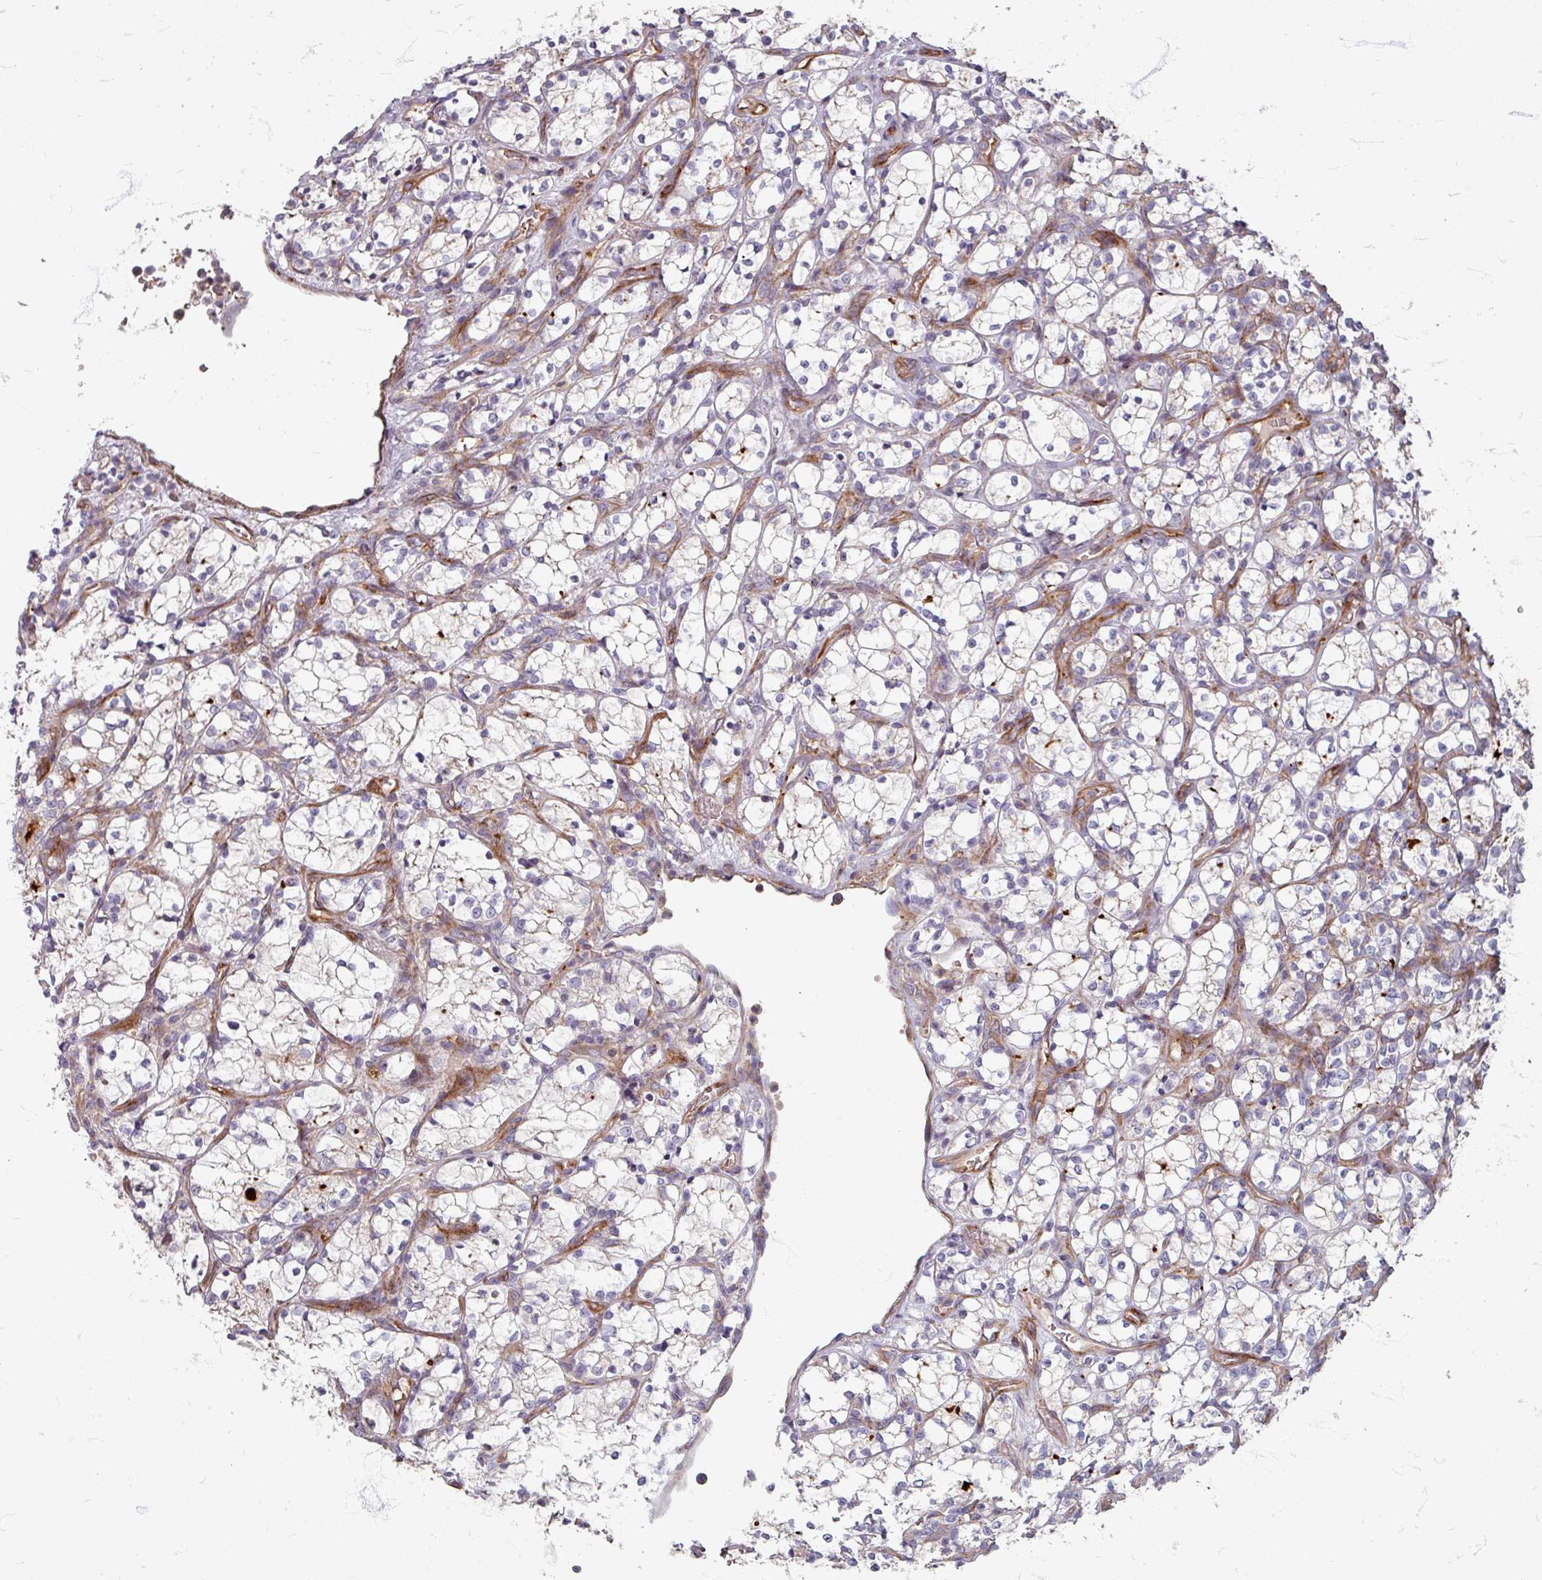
{"staining": {"intensity": "negative", "quantity": "none", "location": "none"}, "tissue": "renal cancer", "cell_type": "Tumor cells", "image_type": "cancer", "snomed": [{"axis": "morphology", "description": "Adenocarcinoma, NOS"}, {"axis": "topography", "description": "Kidney"}], "caption": "A photomicrograph of adenocarcinoma (renal) stained for a protein displays no brown staining in tumor cells.", "gene": "GABARAPL1", "patient": {"sex": "female", "age": 69}}